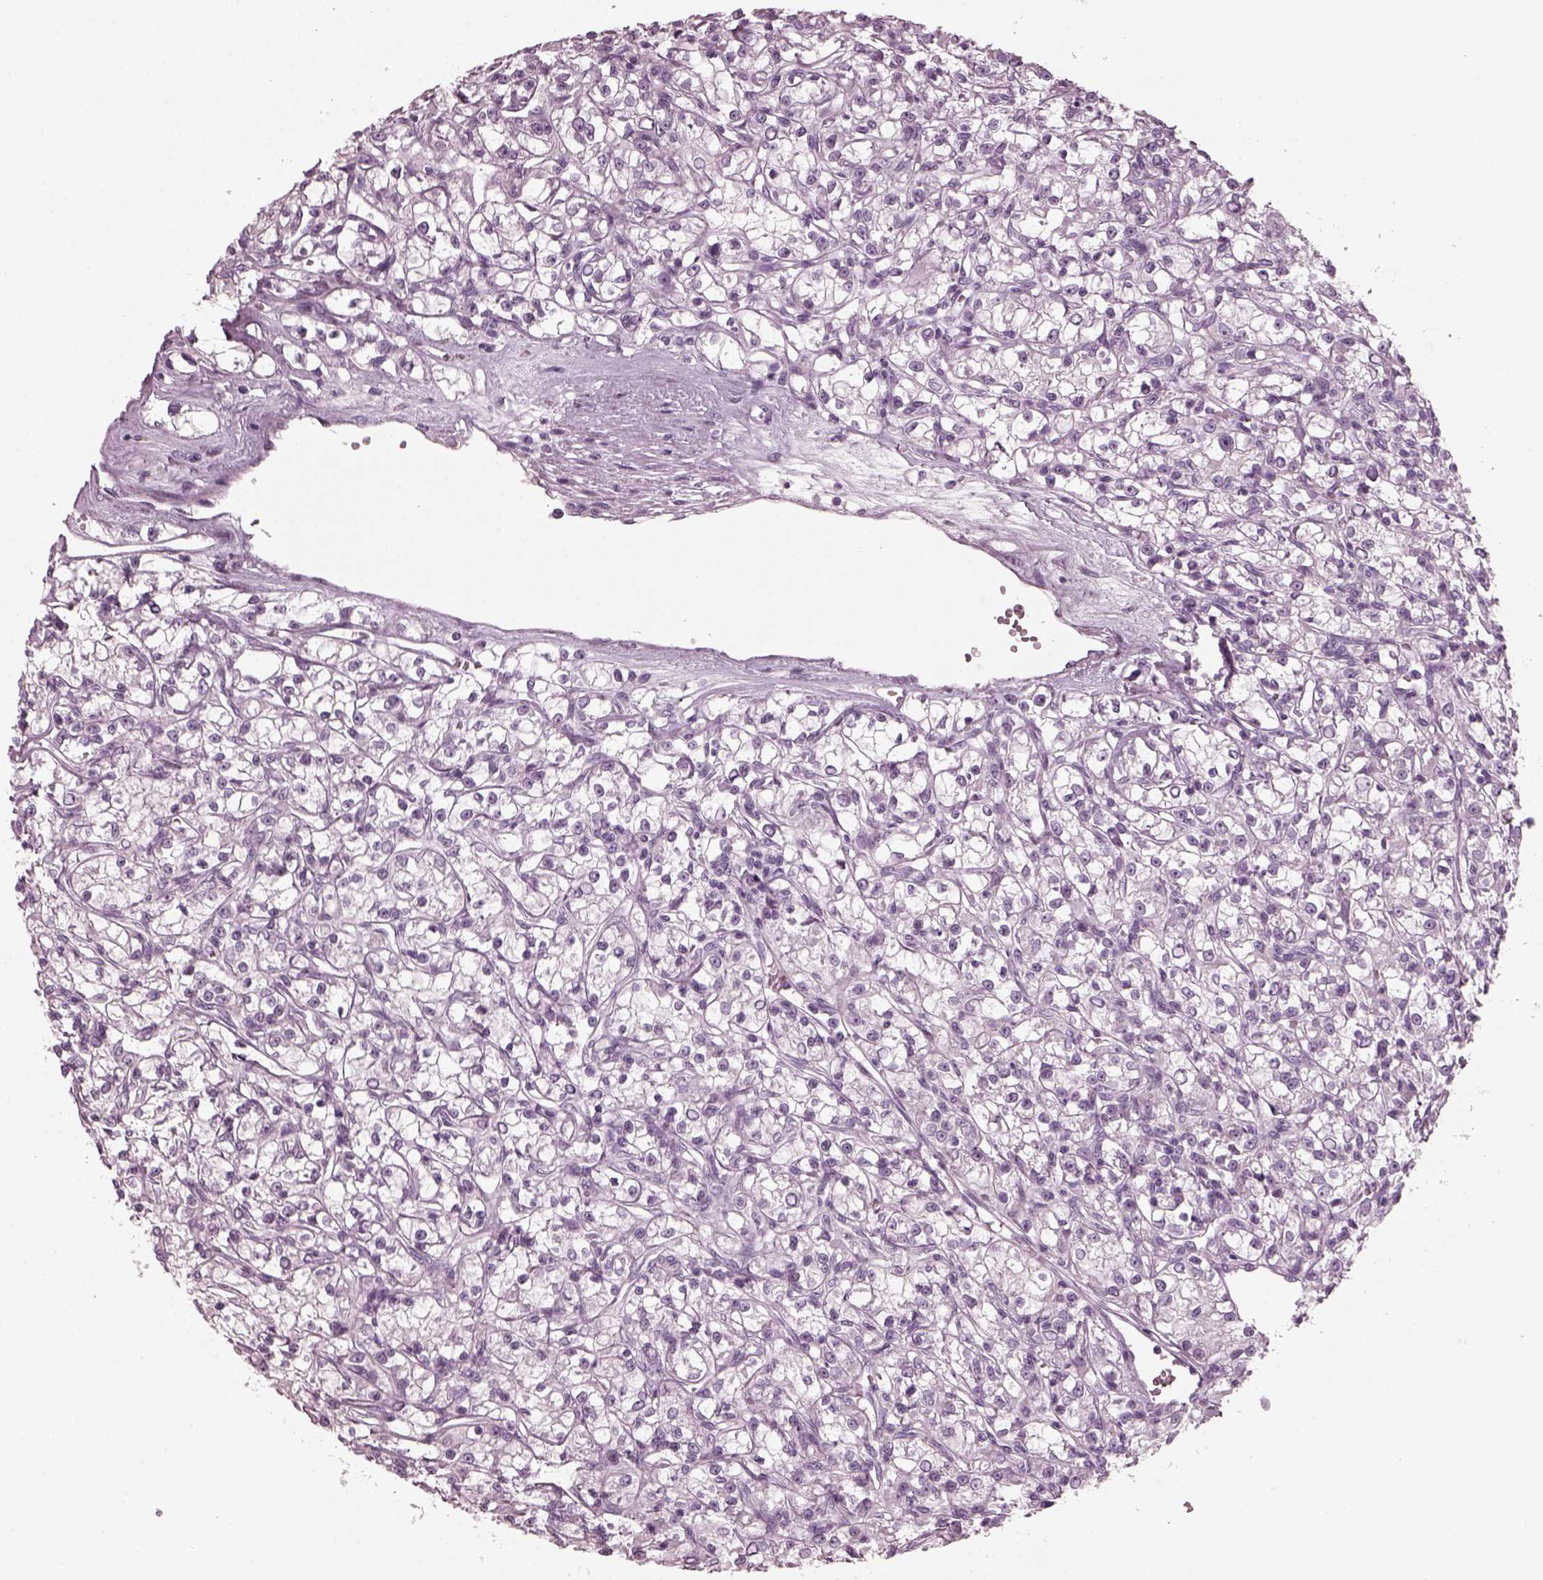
{"staining": {"intensity": "negative", "quantity": "none", "location": "none"}, "tissue": "renal cancer", "cell_type": "Tumor cells", "image_type": "cancer", "snomed": [{"axis": "morphology", "description": "Adenocarcinoma, NOS"}, {"axis": "topography", "description": "Kidney"}], "caption": "Tumor cells show no significant expression in renal cancer (adenocarcinoma).", "gene": "RCVRN", "patient": {"sex": "female", "age": 59}}